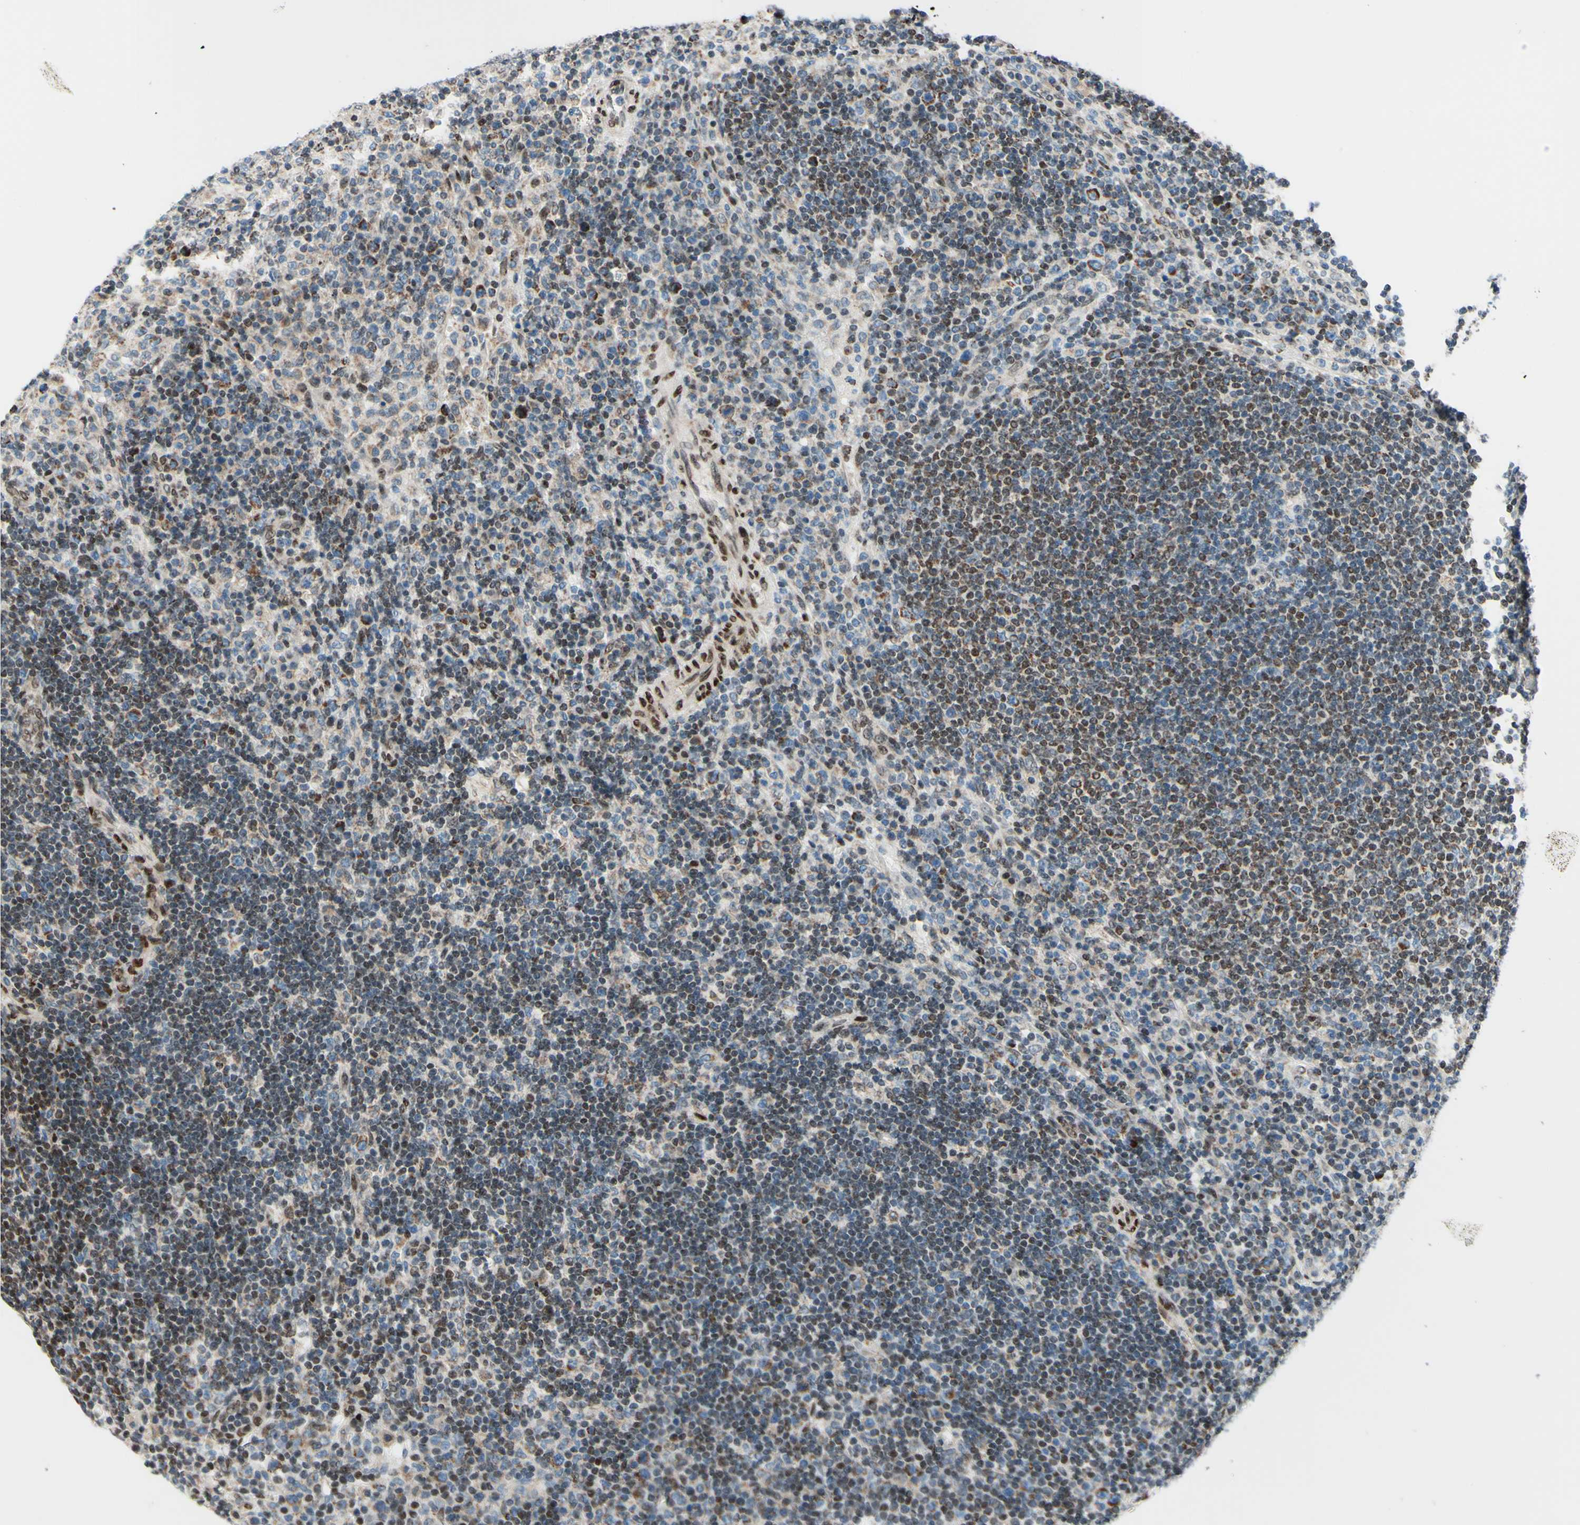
{"staining": {"intensity": "moderate", "quantity": "<25%", "location": "nuclear"}, "tissue": "lymph node", "cell_type": "Germinal center cells", "image_type": "normal", "snomed": [{"axis": "morphology", "description": "Normal tissue, NOS"}, {"axis": "topography", "description": "Lymph node"}], "caption": "The photomicrograph exhibits staining of normal lymph node, revealing moderate nuclear protein positivity (brown color) within germinal center cells. Using DAB (brown) and hematoxylin (blue) stains, captured at high magnification using brightfield microscopy.", "gene": "CBX7", "patient": {"sex": "female", "age": 53}}